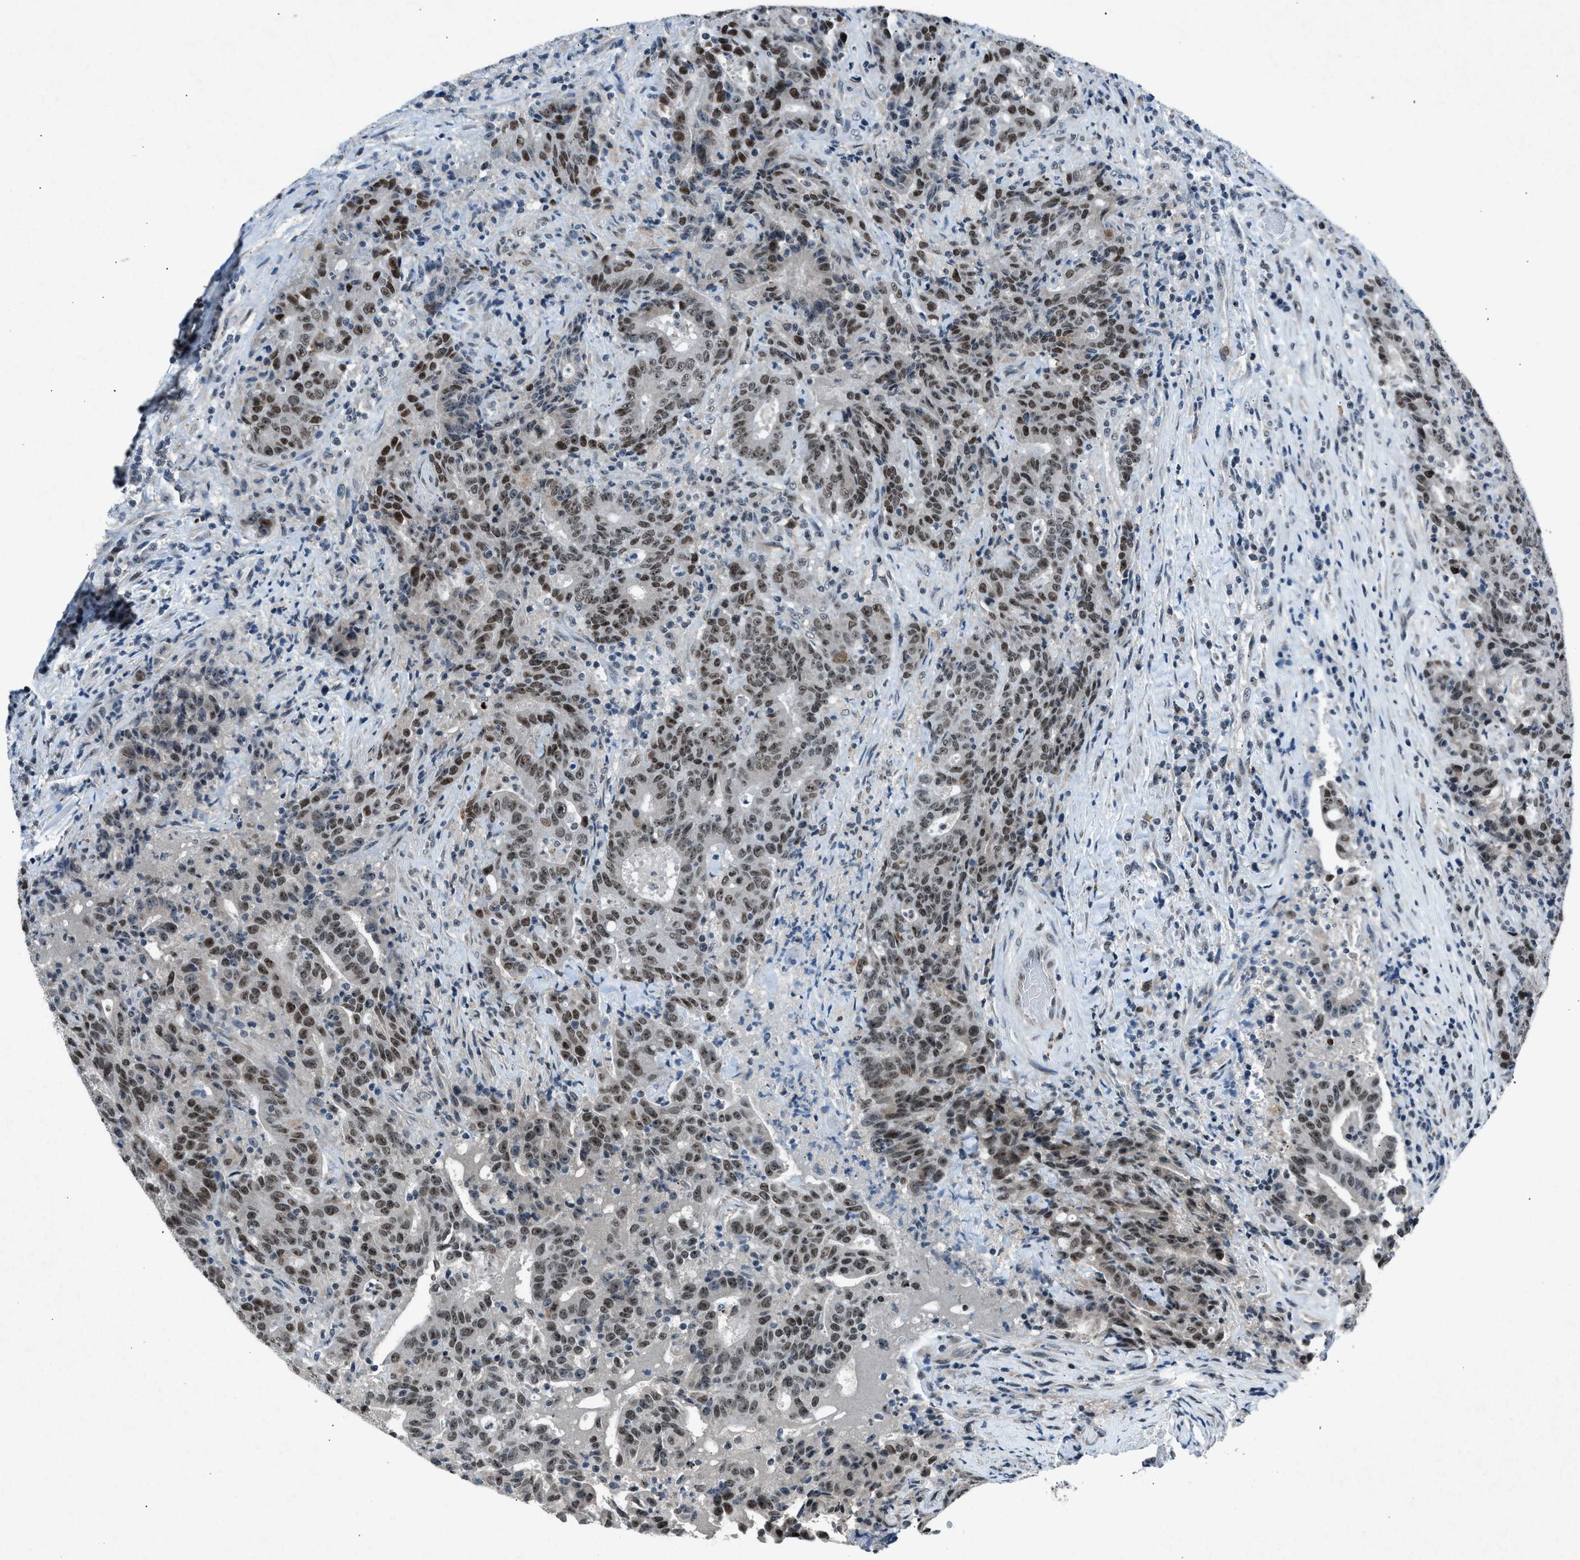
{"staining": {"intensity": "moderate", "quantity": ">75%", "location": "nuclear"}, "tissue": "colorectal cancer", "cell_type": "Tumor cells", "image_type": "cancer", "snomed": [{"axis": "morphology", "description": "Adenocarcinoma, NOS"}, {"axis": "topography", "description": "Colon"}], "caption": "A brown stain highlights moderate nuclear staining of a protein in colorectal adenocarcinoma tumor cells. The protein is shown in brown color, while the nuclei are stained blue.", "gene": "ADCY1", "patient": {"sex": "female", "age": 75}}